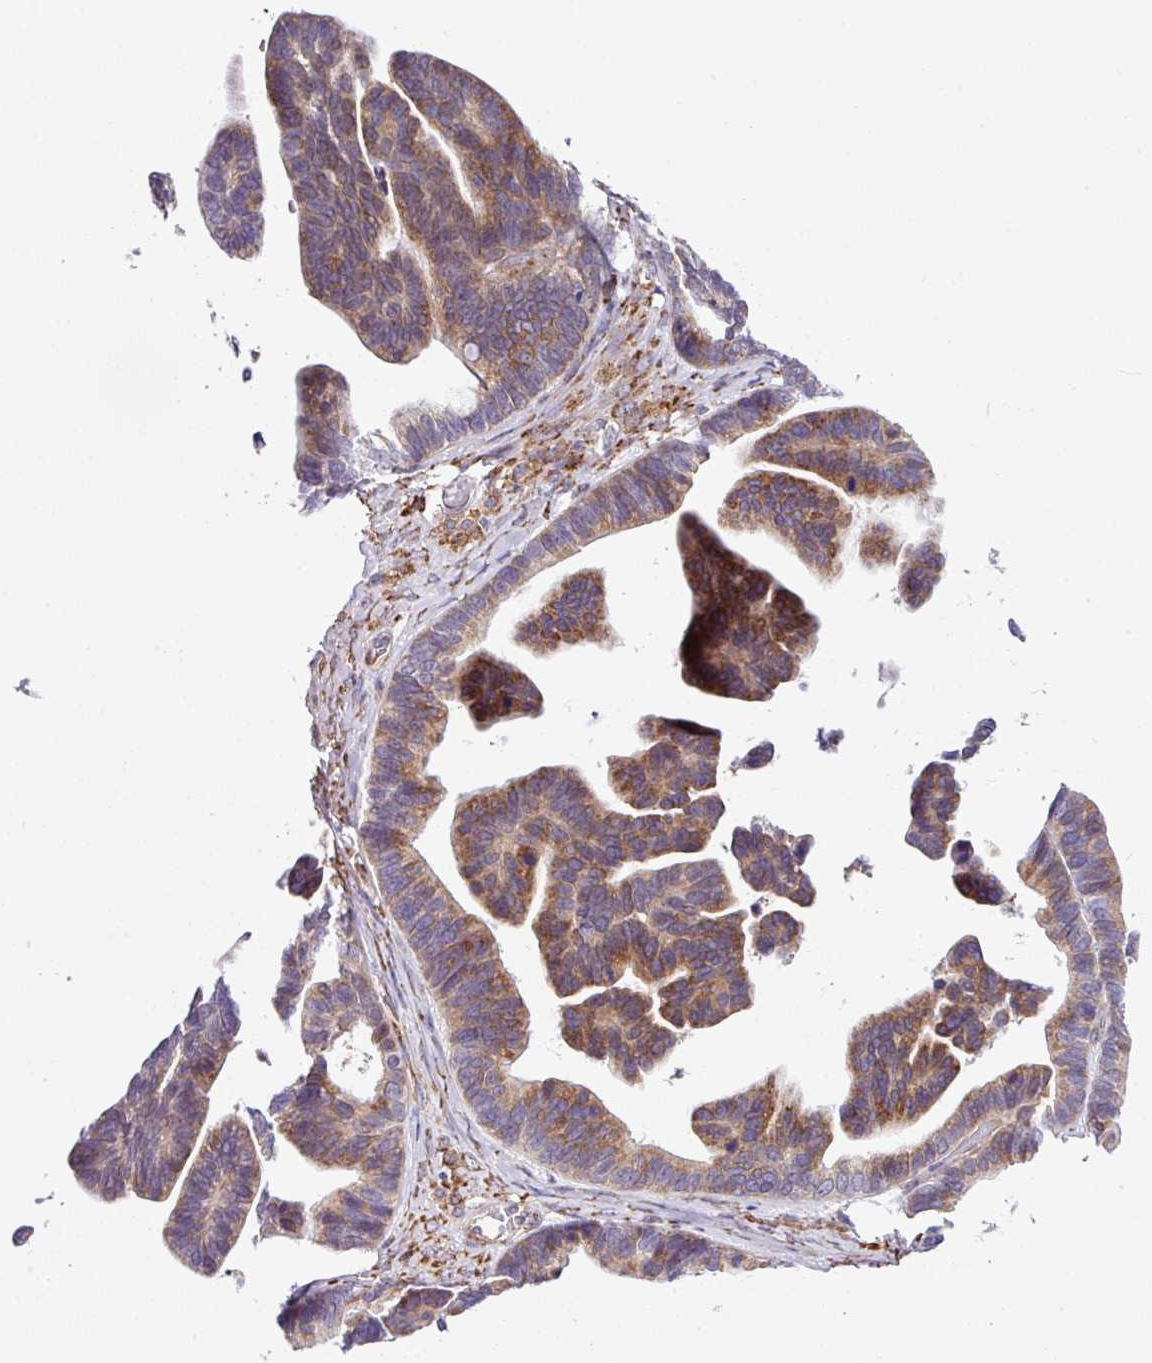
{"staining": {"intensity": "moderate", "quantity": ">75%", "location": "cytoplasmic/membranous"}, "tissue": "ovarian cancer", "cell_type": "Tumor cells", "image_type": "cancer", "snomed": [{"axis": "morphology", "description": "Cystadenocarcinoma, serous, NOS"}, {"axis": "topography", "description": "Ovary"}], "caption": "Human ovarian serous cystadenocarcinoma stained for a protein (brown) reveals moderate cytoplasmic/membranous positive staining in approximately >75% of tumor cells.", "gene": "CFAP97", "patient": {"sex": "female", "age": 56}}